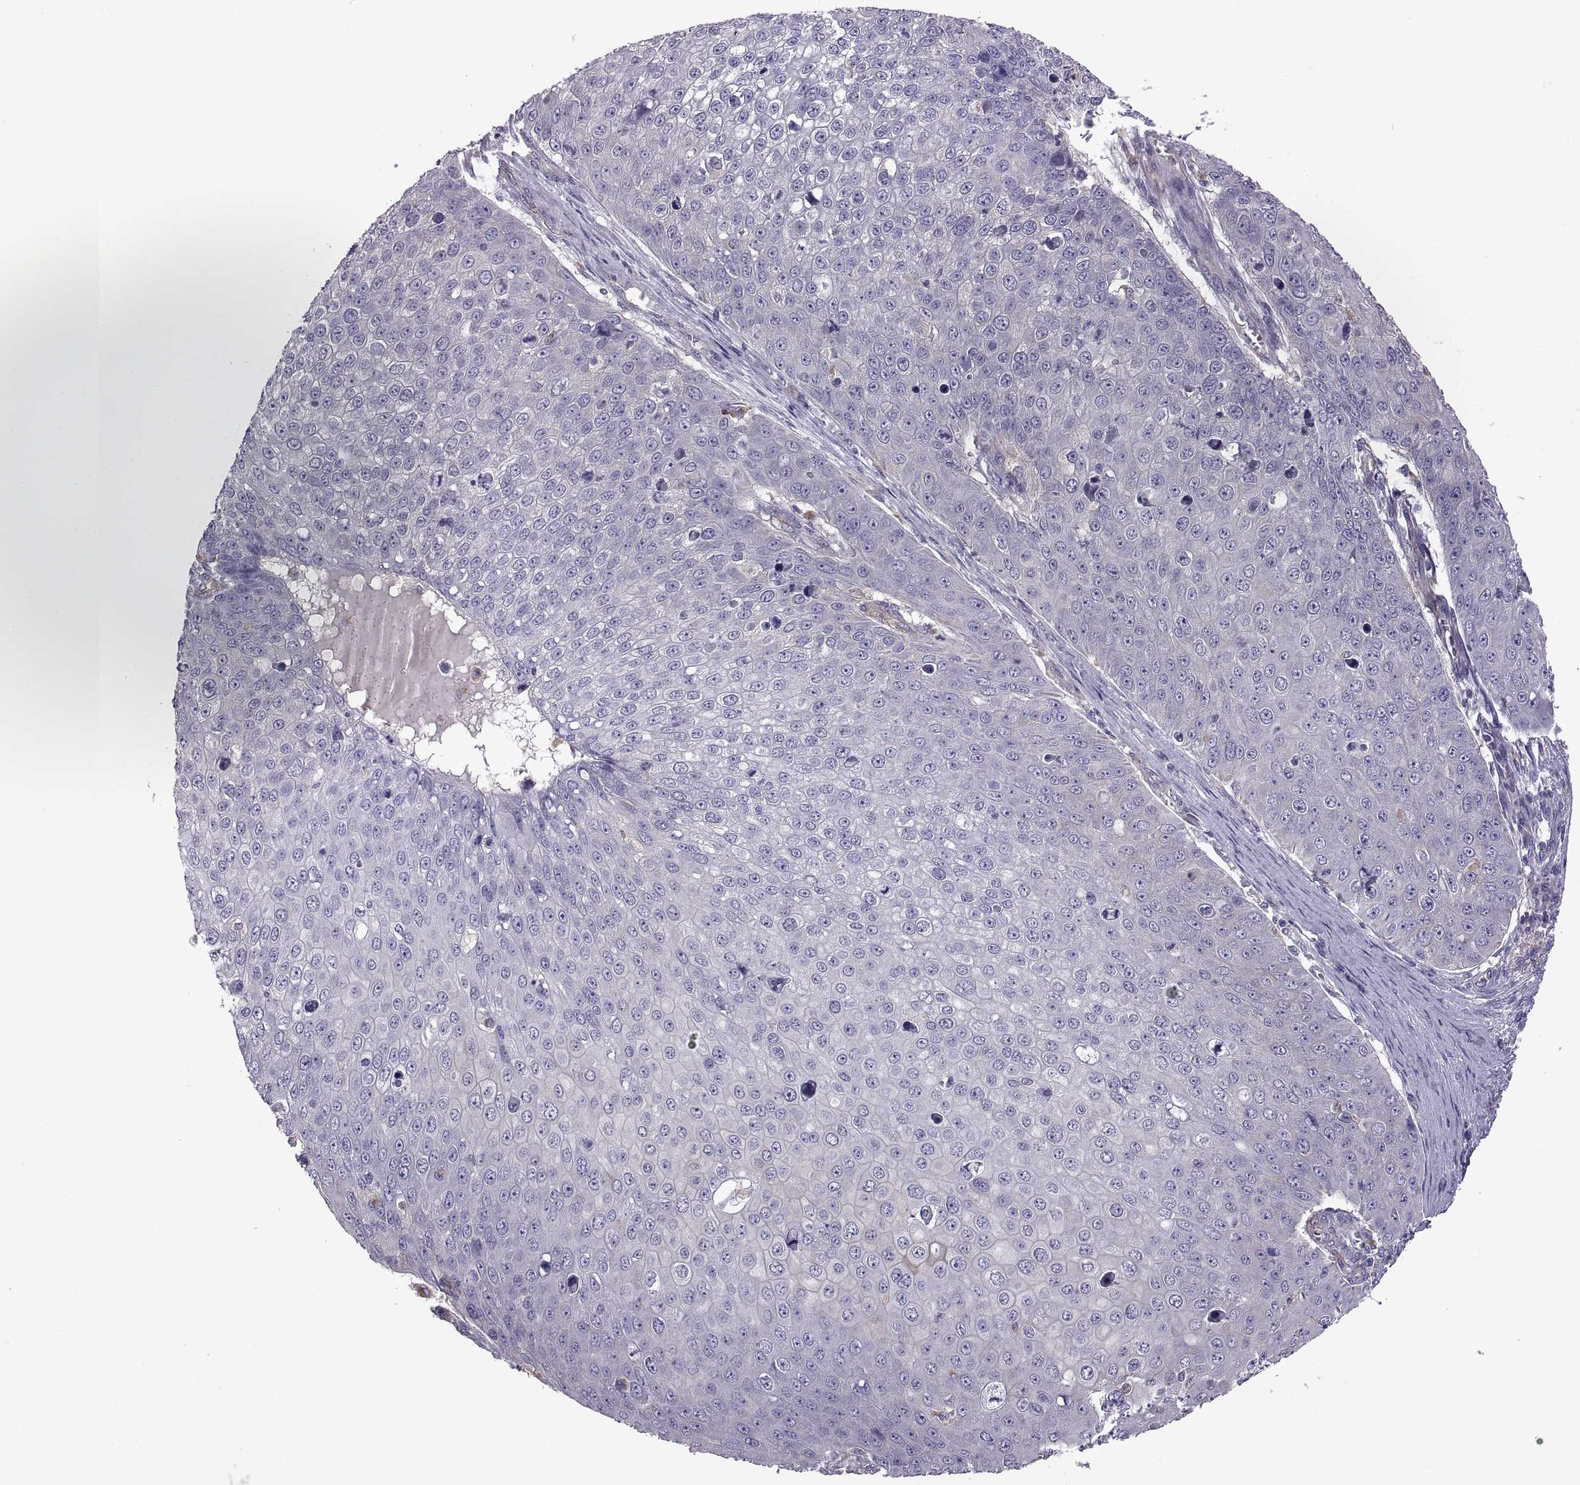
{"staining": {"intensity": "negative", "quantity": "none", "location": "none"}, "tissue": "skin cancer", "cell_type": "Tumor cells", "image_type": "cancer", "snomed": [{"axis": "morphology", "description": "Squamous cell carcinoma, NOS"}, {"axis": "topography", "description": "Skin"}], "caption": "Immunohistochemistry photomicrograph of neoplastic tissue: skin squamous cell carcinoma stained with DAB reveals no significant protein expression in tumor cells.", "gene": "ARSL", "patient": {"sex": "male", "age": 71}}